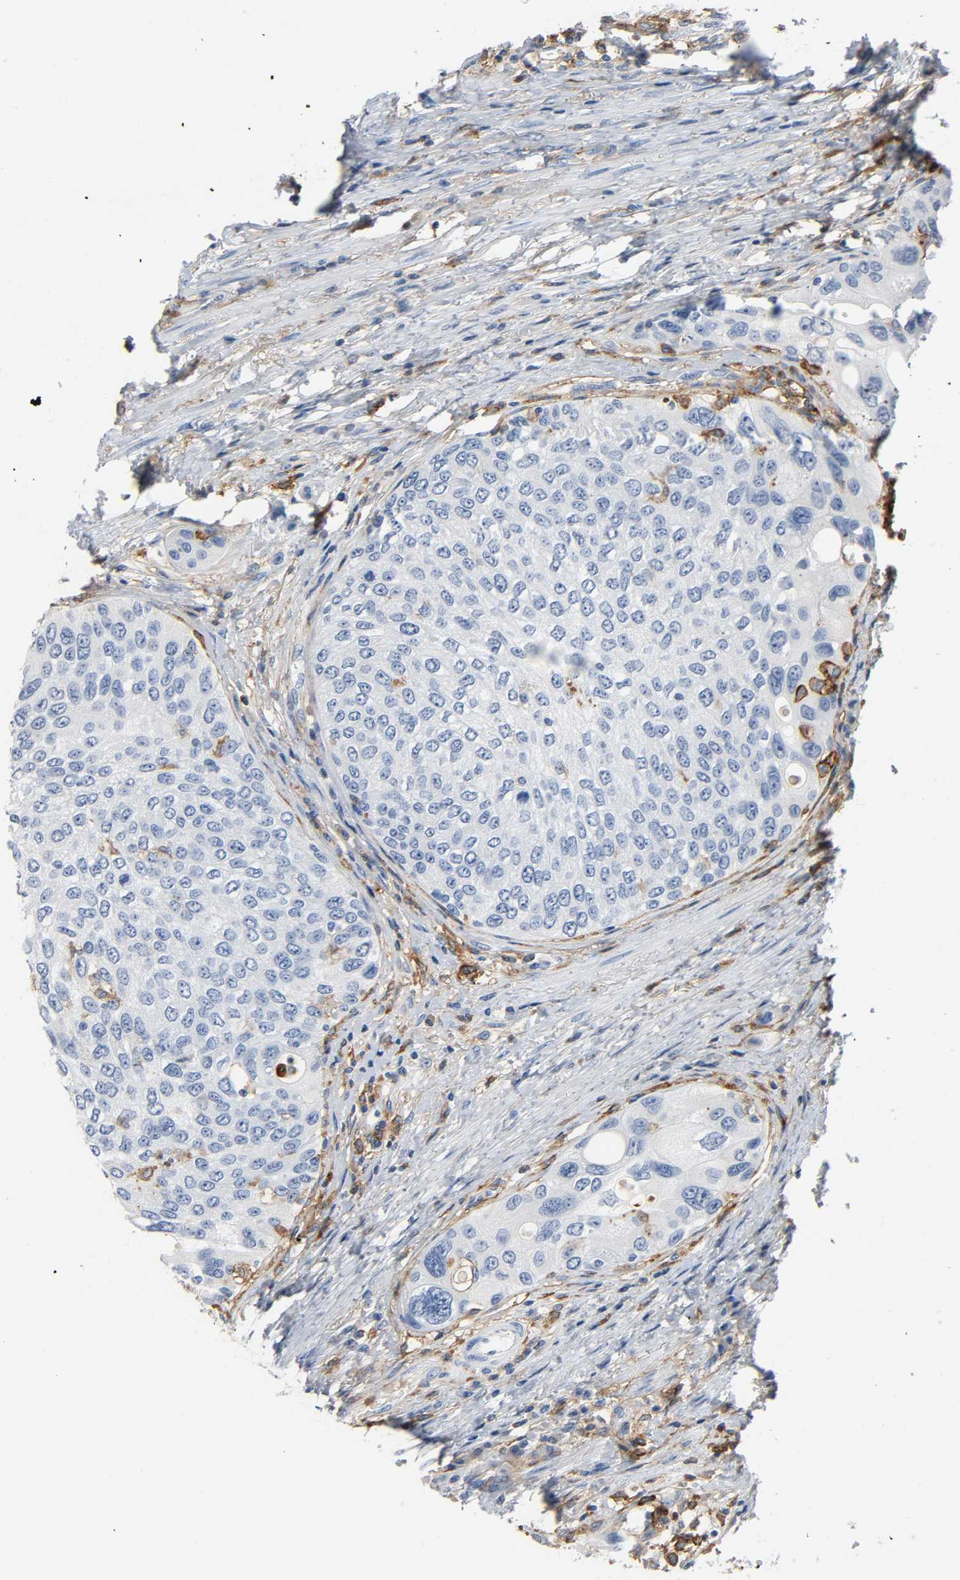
{"staining": {"intensity": "negative", "quantity": "none", "location": "none"}, "tissue": "urothelial cancer", "cell_type": "Tumor cells", "image_type": "cancer", "snomed": [{"axis": "morphology", "description": "Urothelial carcinoma, High grade"}, {"axis": "topography", "description": "Urinary bladder"}], "caption": "An immunohistochemistry image of high-grade urothelial carcinoma is shown. There is no staining in tumor cells of high-grade urothelial carcinoma.", "gene": "ANPEP", "patient": {"sex": "female", "age": 56}}